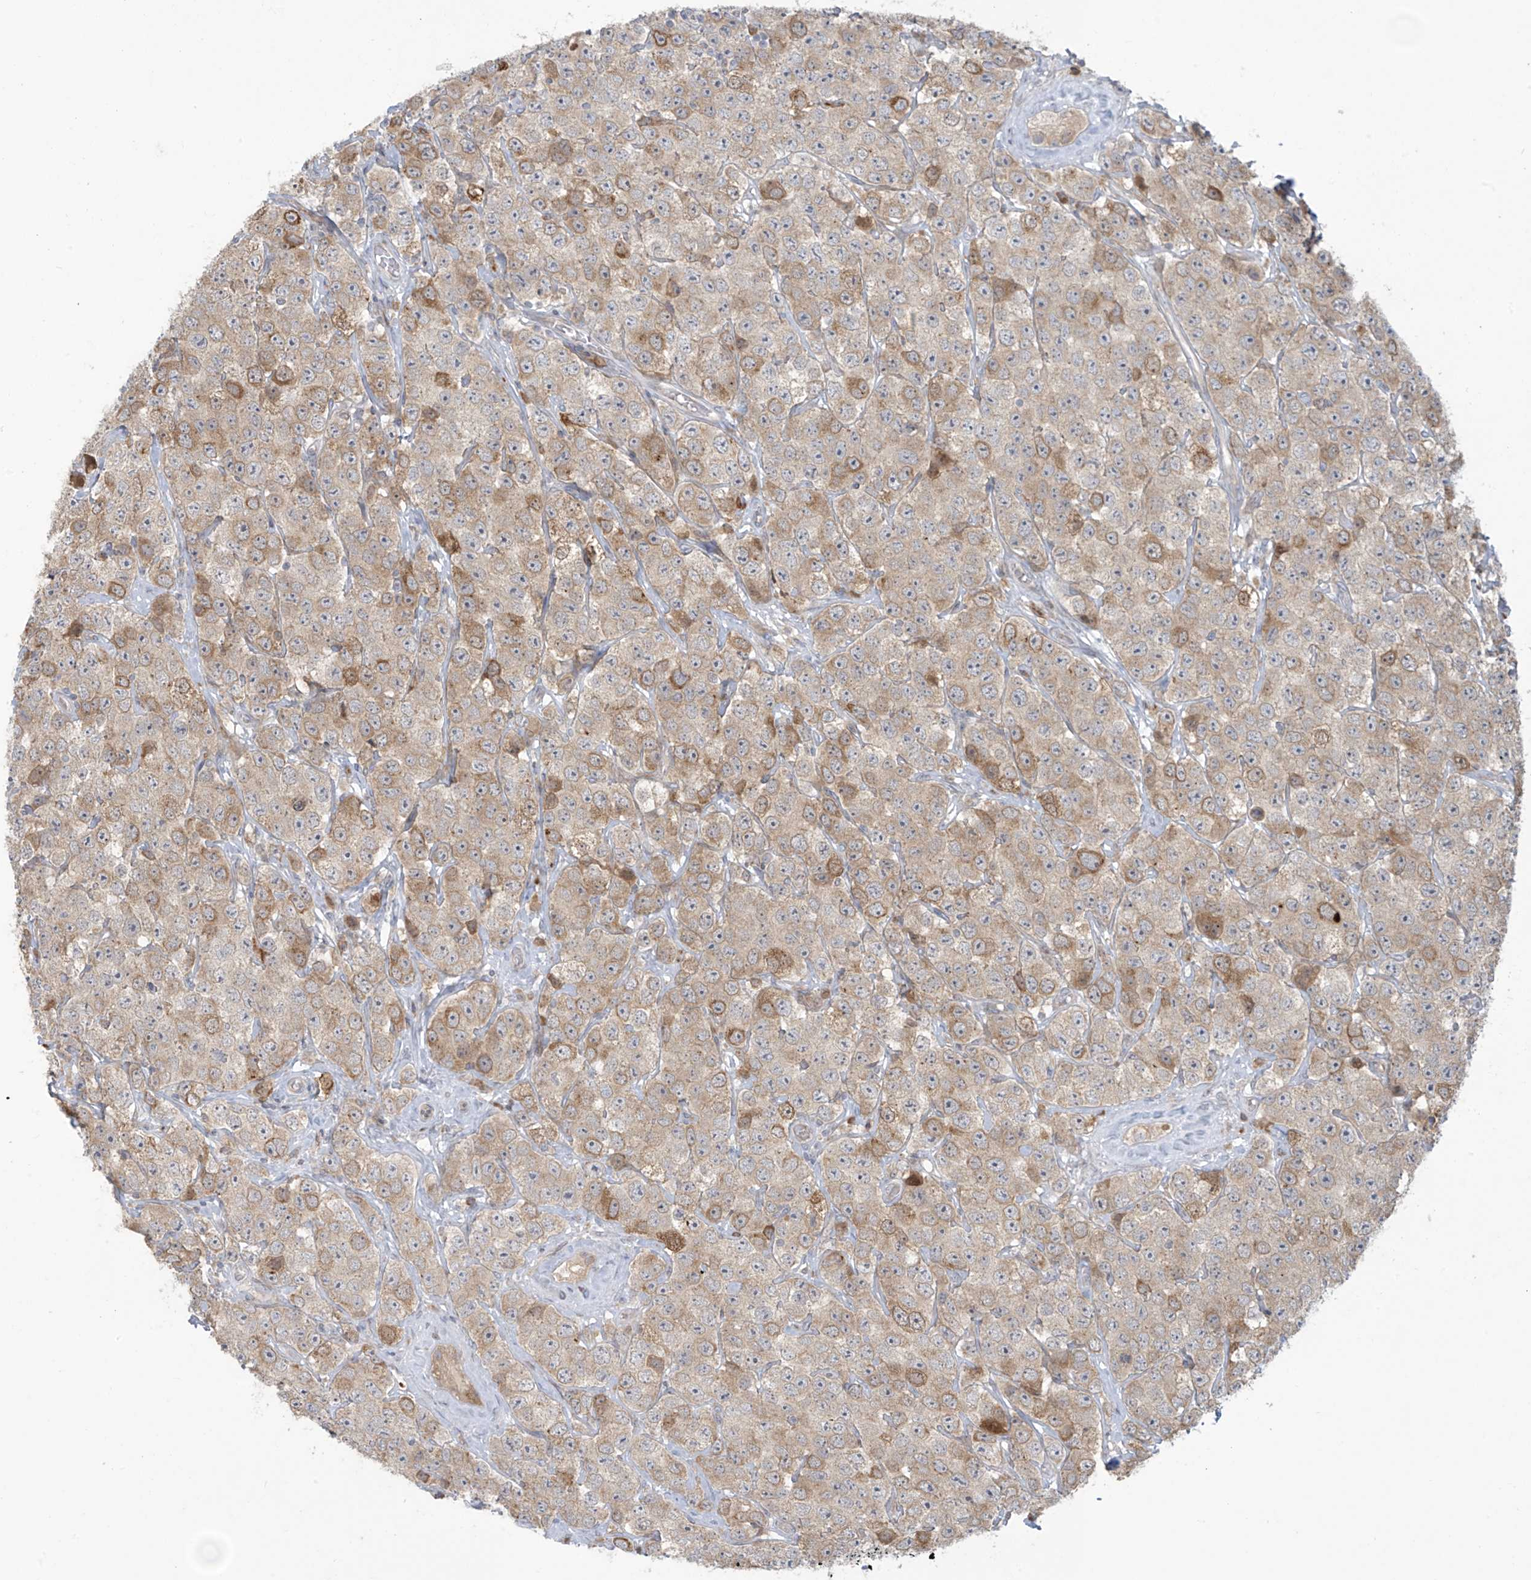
{"staining": {"intensity": "moderate", "quantity": "<25%", "location": "cytoplasmic/membranous"}, "tissue": "testis cancer", "cell_type": "Tumor cells", "image_type": "cancer", "snomed": [{"axis": "morphology", "description": "Seminoma, NOS"}, {"axis": "topography", "description": "Testis"}], "caption": "High-magnification brightfield microscopy of testis seminoma stained with DAB (3,3'-diaminobenzidine) (brown) and counterstained with hematoxylin (blue). tumor cells exhibit moderate cytoplasmic/membranous positivity is seen in about<25% of cells.", "gene": "PPAT", "patient": {"sex": "male", "age": 28}}